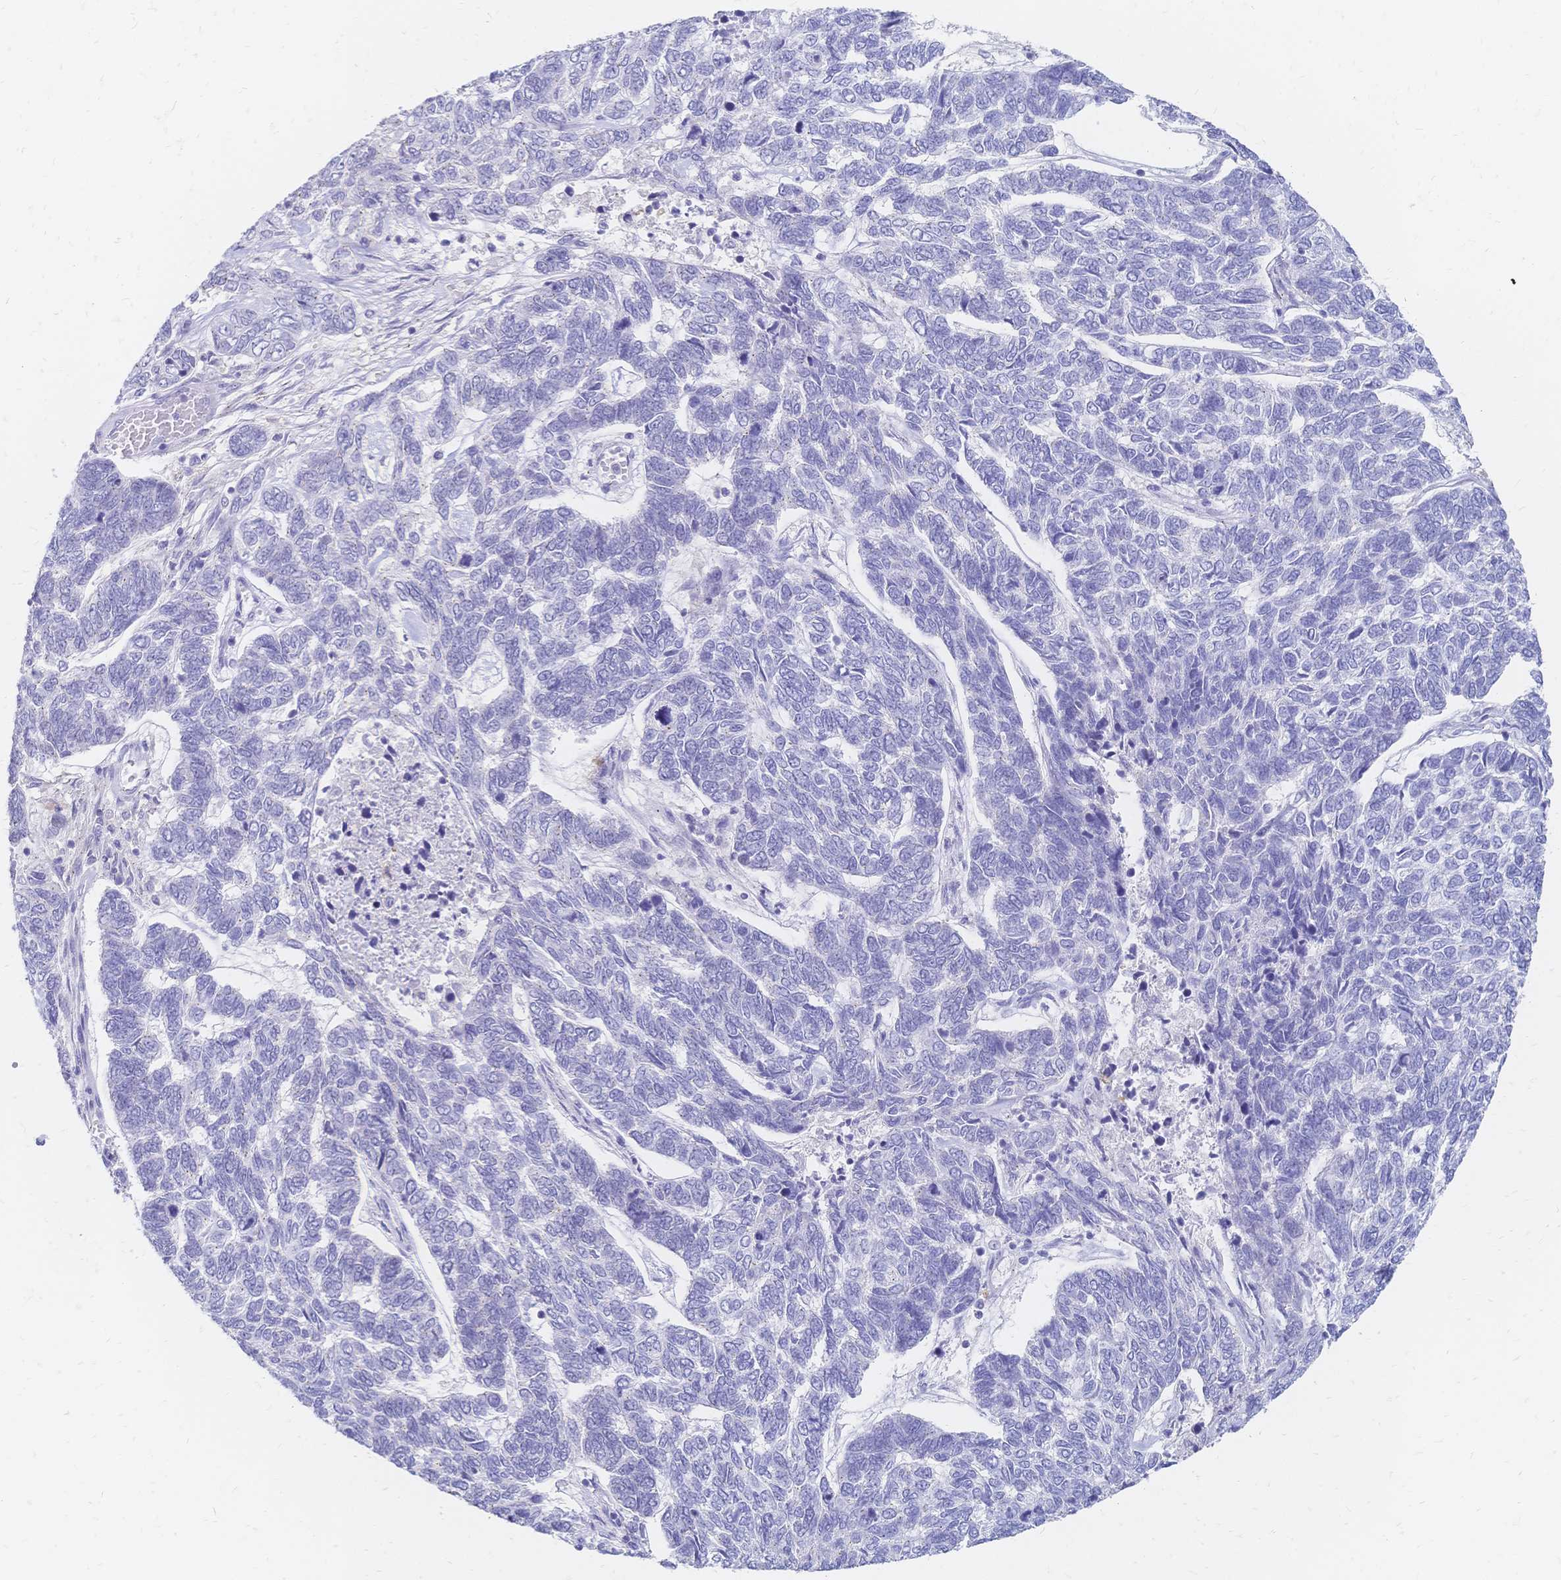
{"staining": {"intensity": "negative", "quantity": "none", "location": "none"}, "tissue": "skin cancer", "cell_type": "Tumor cells", "image_type": "cancer", "snomed": [{"axis": "morphology", "description": "Basal cell carcinoma"}, {"axis": "topography", "description": "Skin"}], "caption": "Tumor cells show no significant protein positivity in skin cancer (basal cell carcinoma).", "gene": "PSORS1C2", "patient": {"sex": "female", "age": 65}}